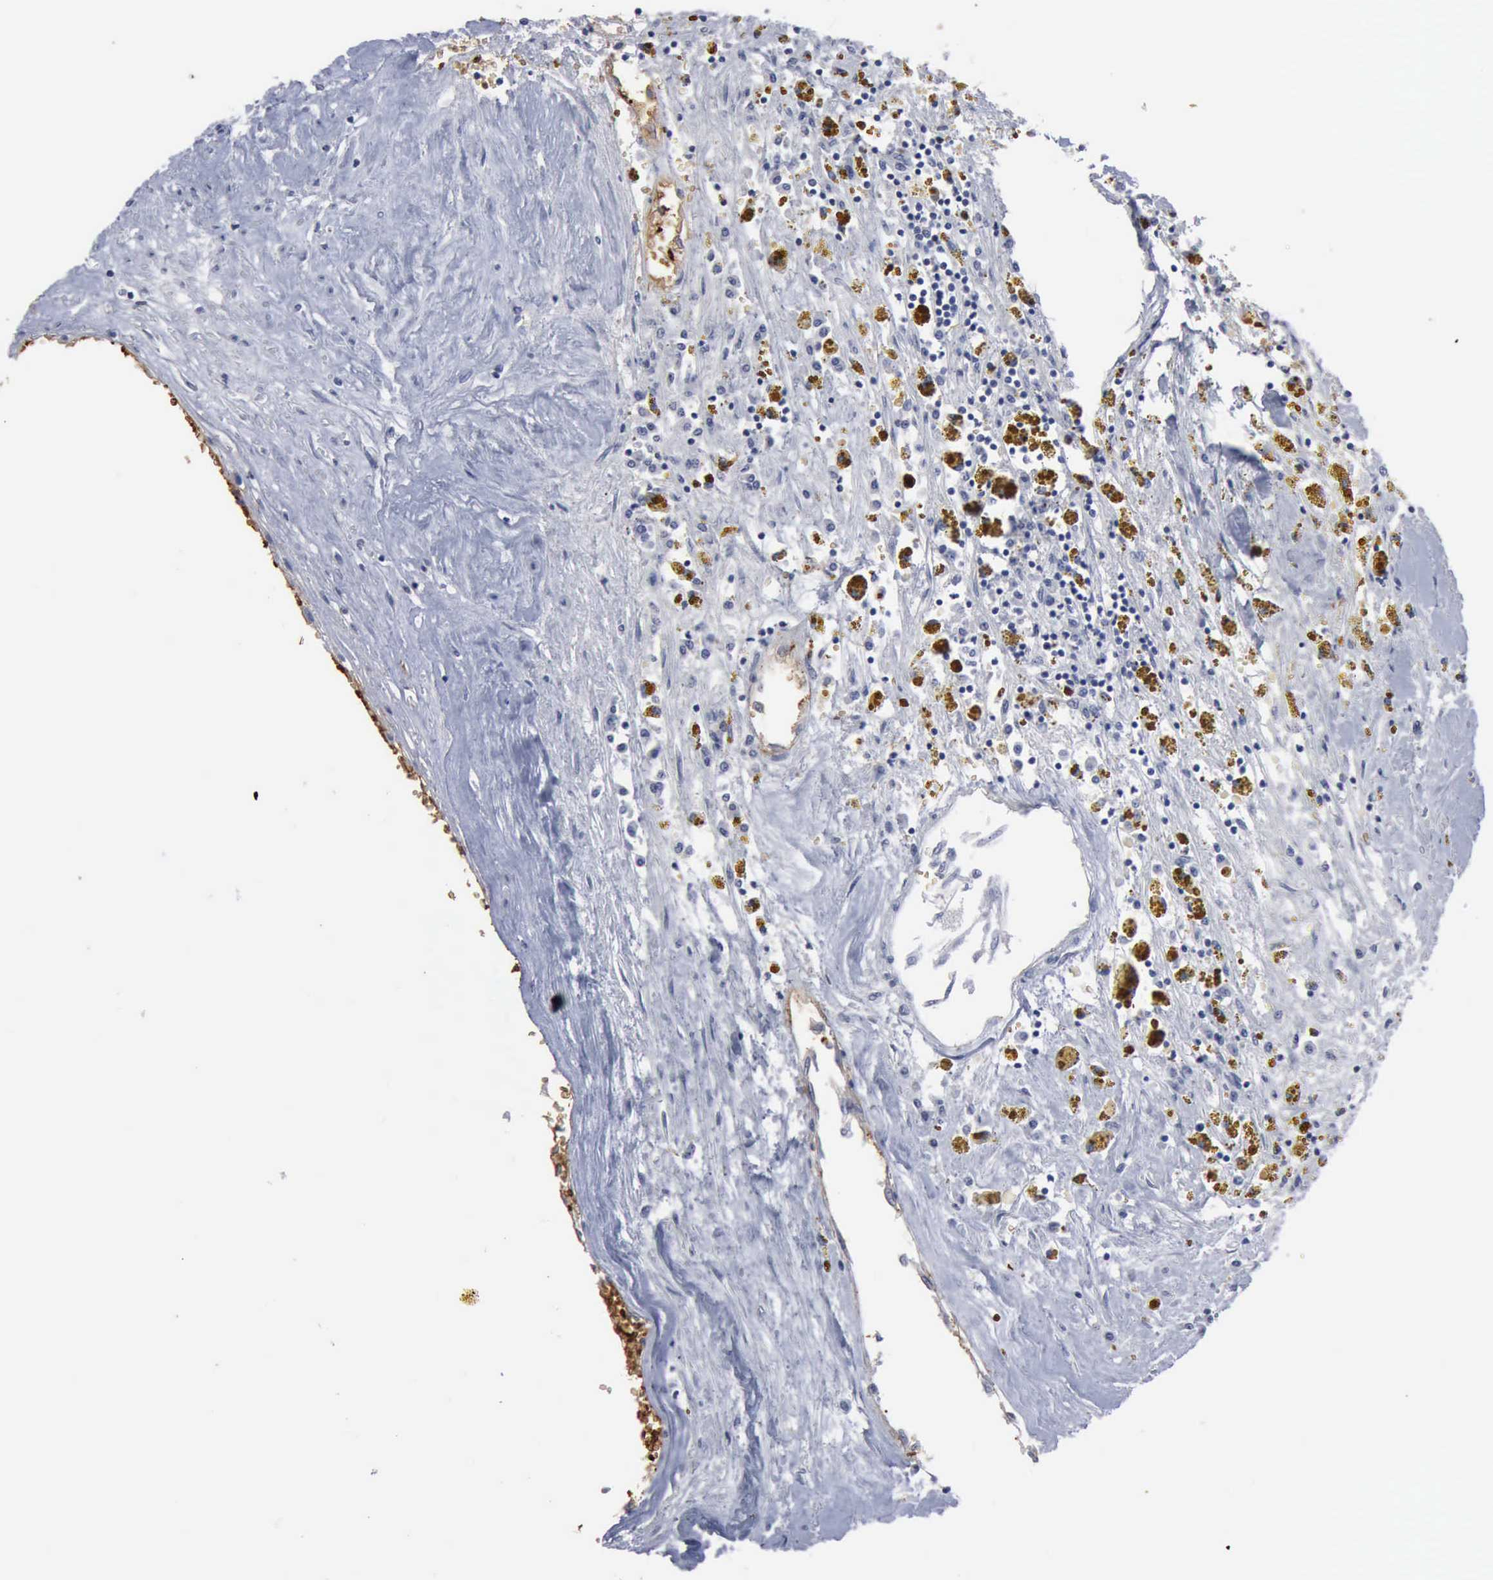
{"staining": {"intensity": "moderate", "quantity": "25%-75%", "location": "cytoplasmic/membranous"}, "tissue": "renal cancer", "cell_type": "Tumor cells", "image_type": "cancer", "snomed": [{"axis": "morphology", "description": "Adenocarcinoma, NOS"}, {"axis": "topography", "description": "Kidney"}], "caption": "An IHC image of tumor tissue is shown. Protein staining in brown labels moderate cytoplasmic/membranous positivity in adenocarcinoma (renal) within tumor cells. (DAB (3,3'-diaminobenzidine) IHC, brown staining for protein, blue staining for nuclei).", "gene": "TGFB1", "patient": {"sex": "male", "age": 78}}